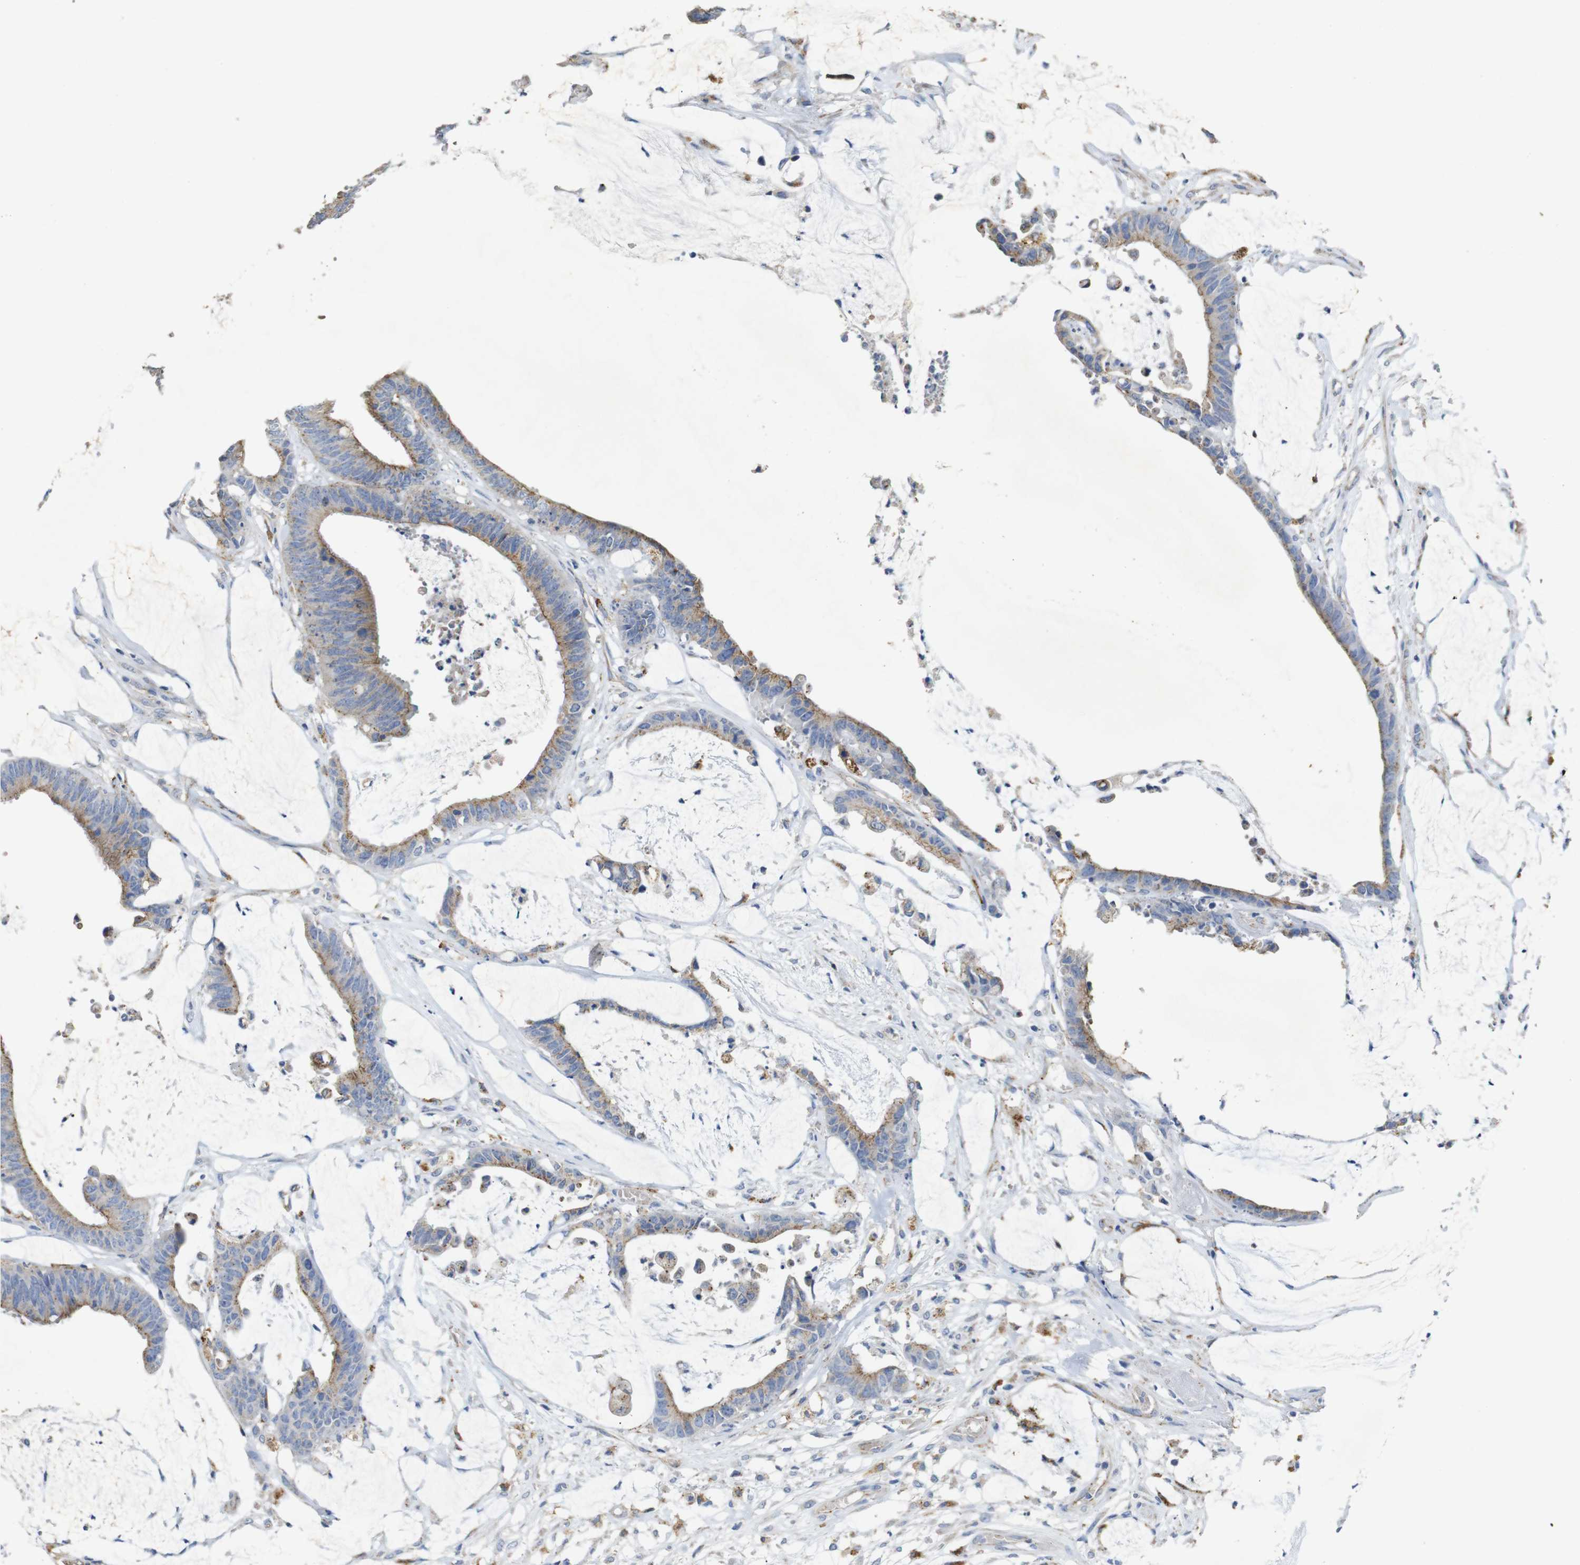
{"staining": {"intensity": "moderate", "quantity": "25%-75%", "location": "cytoplasmic/membranous"}, "tissue": "colorectal cancer", "cell_type": "Tumor cells", "image_type": "cancer", "snomed": [{"axis": "morphology", "description": "Adenocarcinoma, NOS"}, {"axis": "topography", "description": "Rectum"}], "caption": "Protein staining of colorectal cancer tissue displays moderate cytoplasmic/membranous staining in approximately 25%-75% of tumor cells.", "gene": "NHLRC3", "patient": {"sex": "female", "age": 66}}